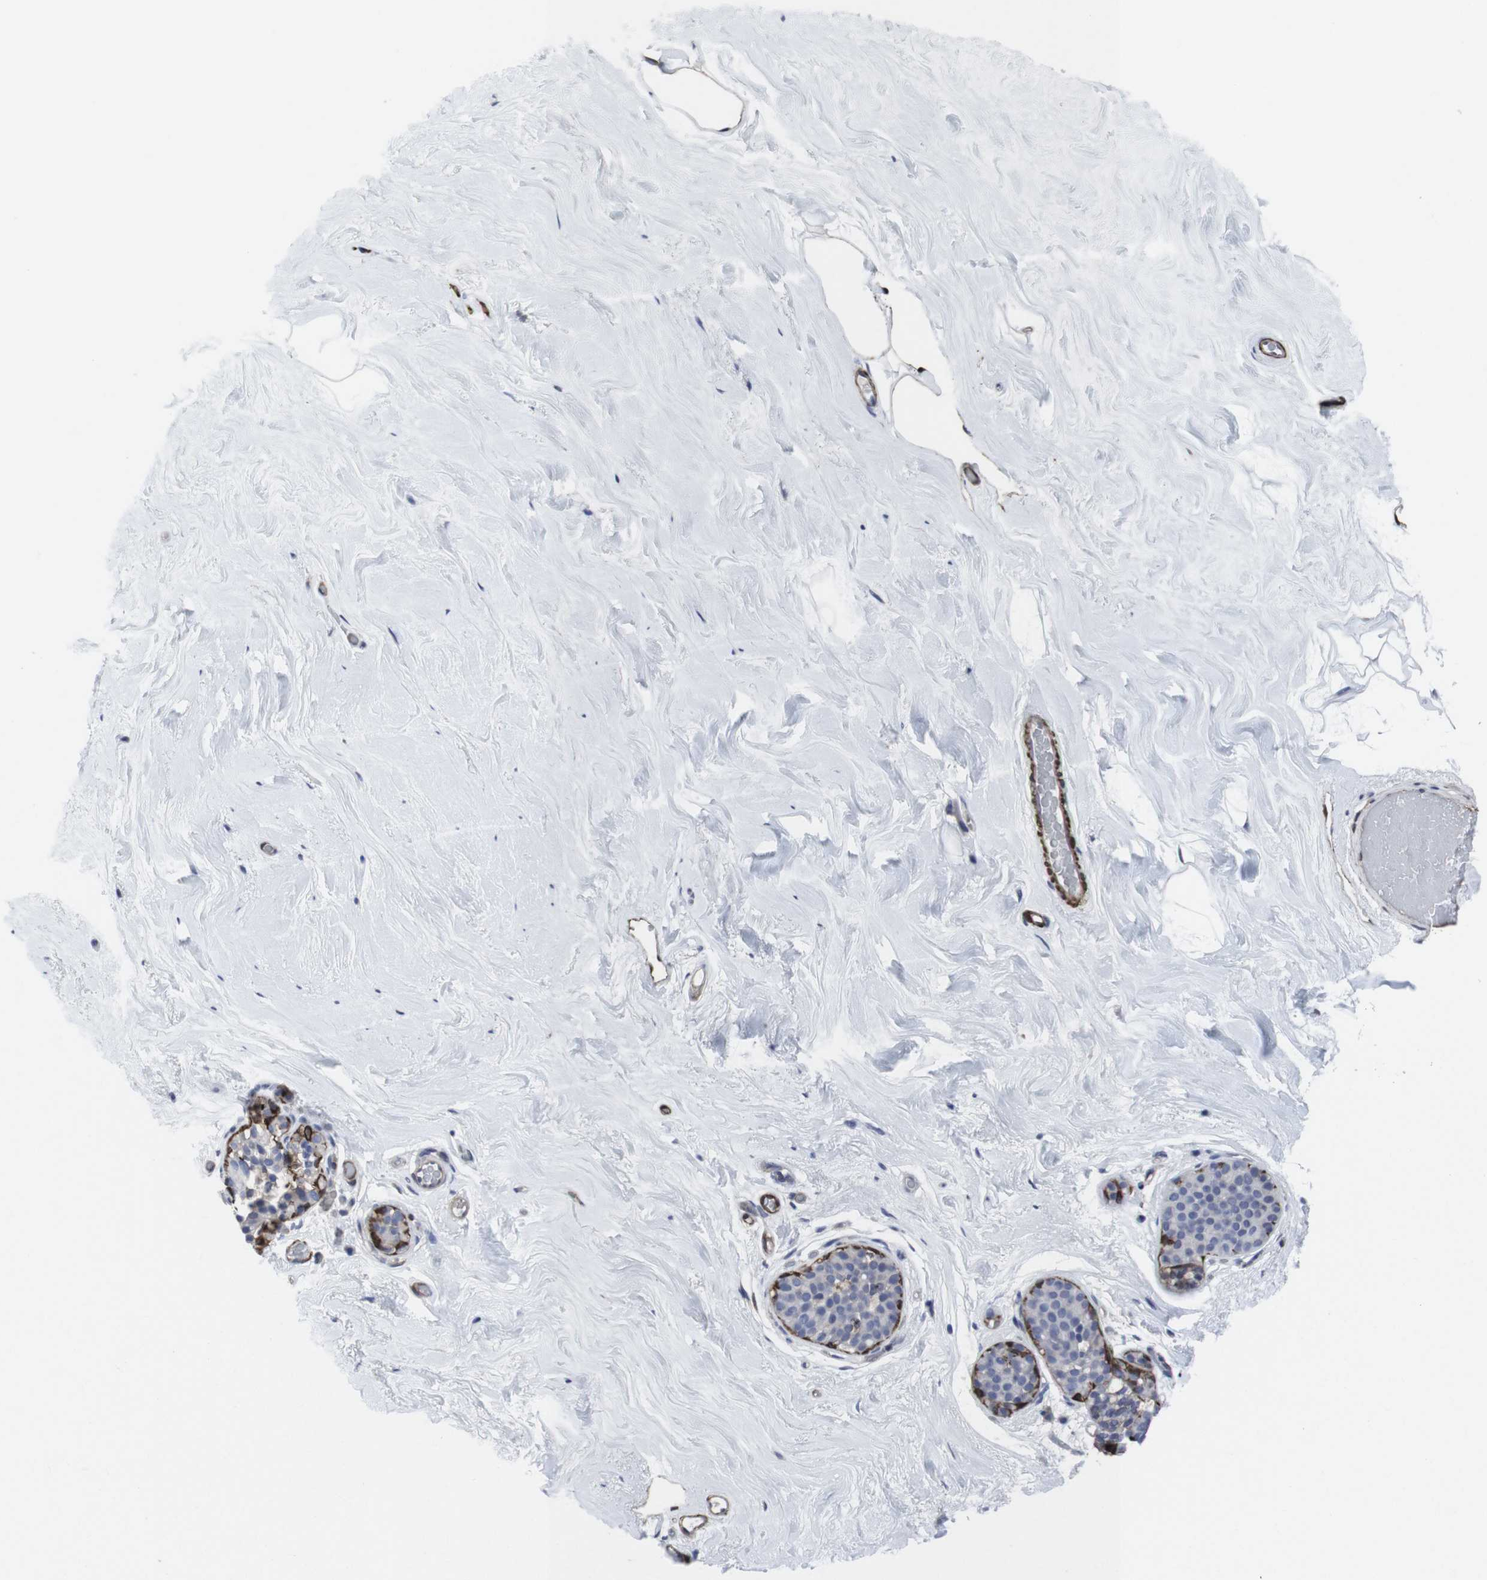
{"staining": {"intensity": "negative", "quantity": "none", "location": "none"}, "tissue": "breast", "cell_type": "Adipocytes", "image_type": "normal", "snomed": [{"axis": "morphology", "description": "Normal tissue, NOS"}, {"axis": "topography", "description": "Breast"}], "caption": "Immunohistochemical staining of normal human breast reveals no significant positivity in adipocytes.", "gene": "SNCG", "patient": {"sex": "female", "age": 75}}